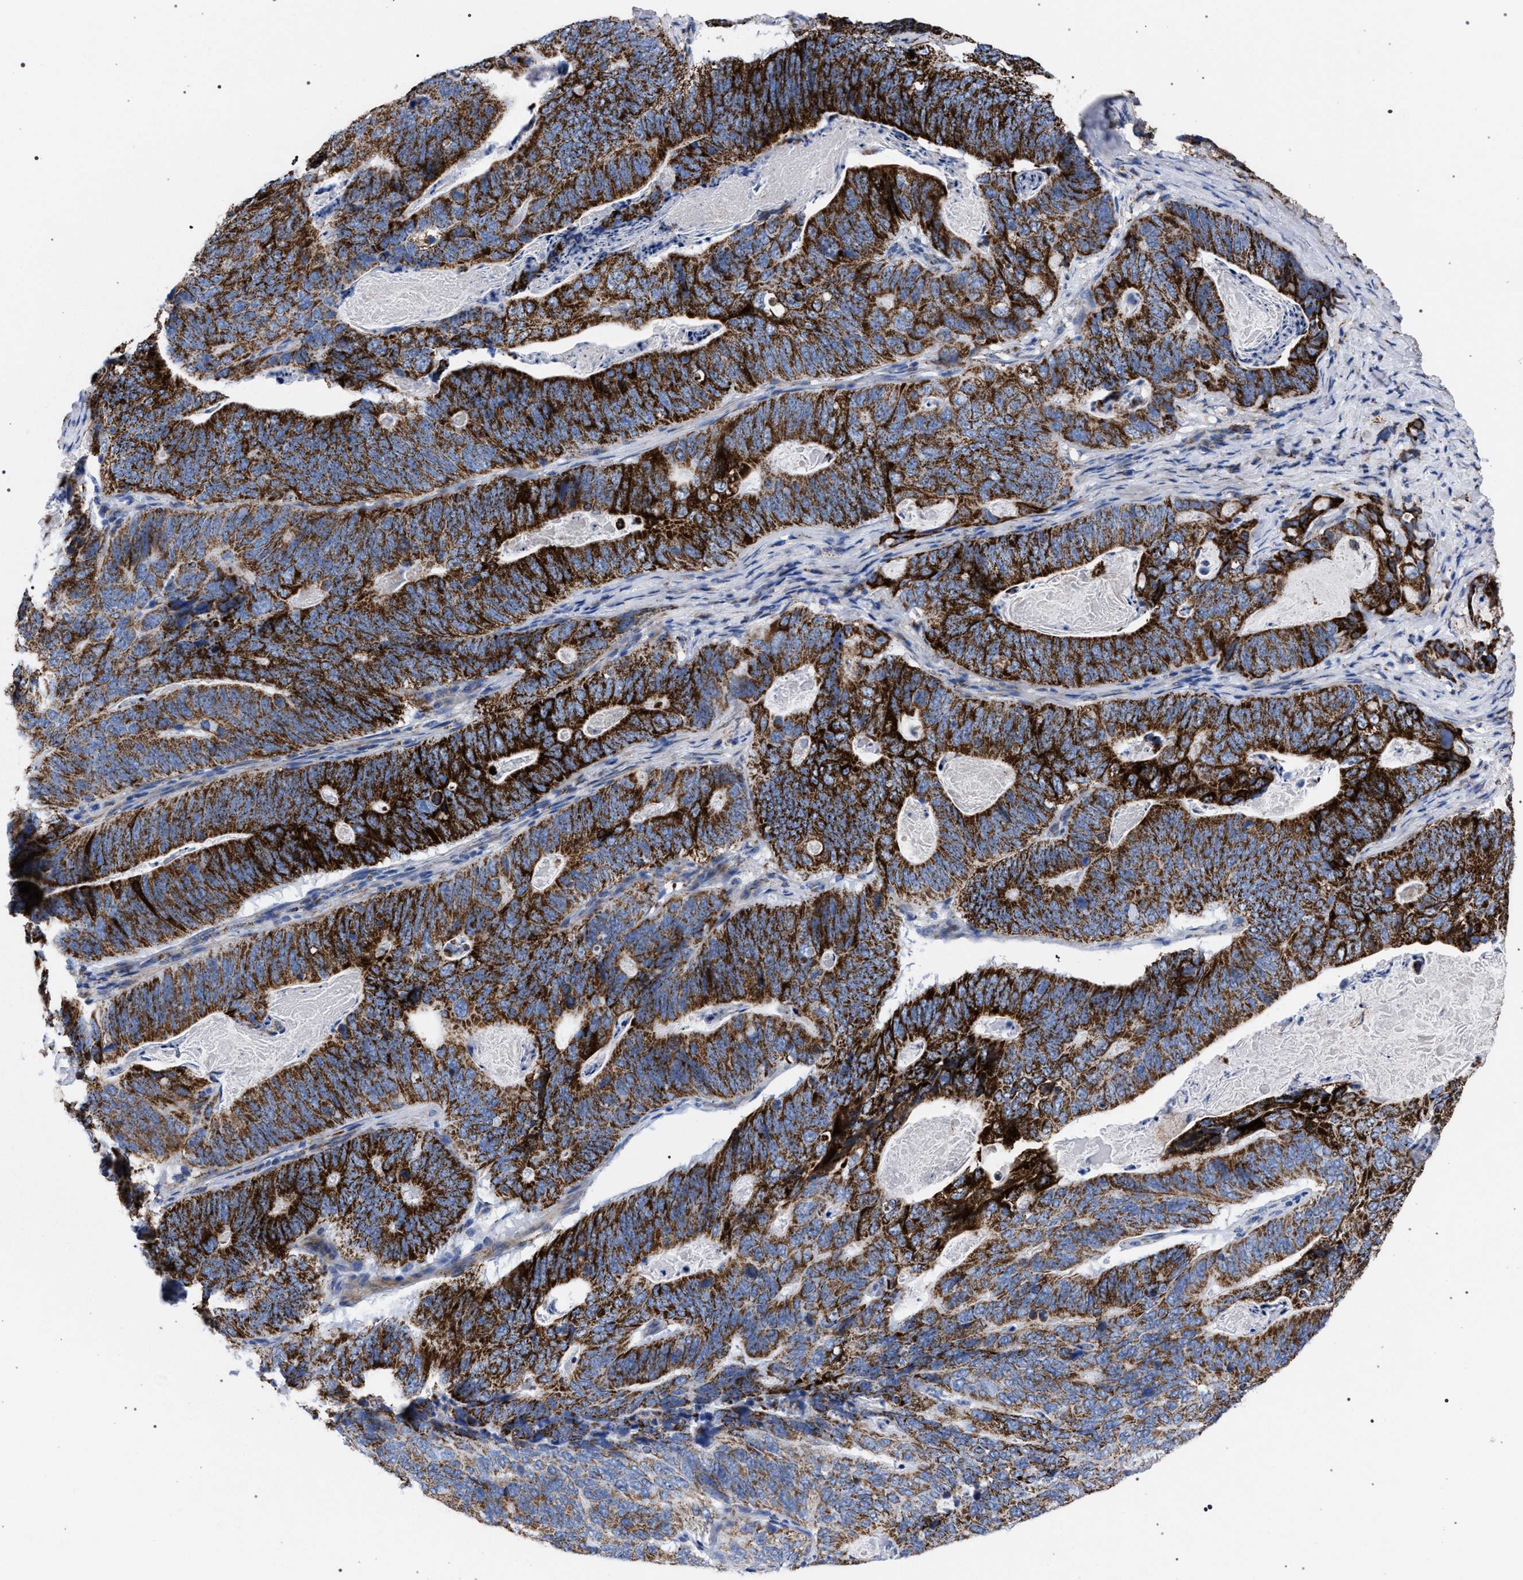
{"staining": {"intensity": "strong", "quantity": ">75%", "location": "cytoplasmic/membranous"}, "tissue": "stomach cancer", "cell_type": "Tumor cells", "image_type": "cancer", "snomed": [{"axis": "morphology", "description": "Normal tissue, NOS"}, {"axis": "morphology", "description": "Adenocarcinoma, NOS"}, {"axis": "topography", "description": "Stomach"}], "caption": "Strong cytoplasmic/membranous expression for a protein is seen in about >75% of tumor cells of stomach adenocarcinoma using immunohistochemistry (IHC).", "gene": "ACADS", "patient": {"sex": "female", "age": 89}}